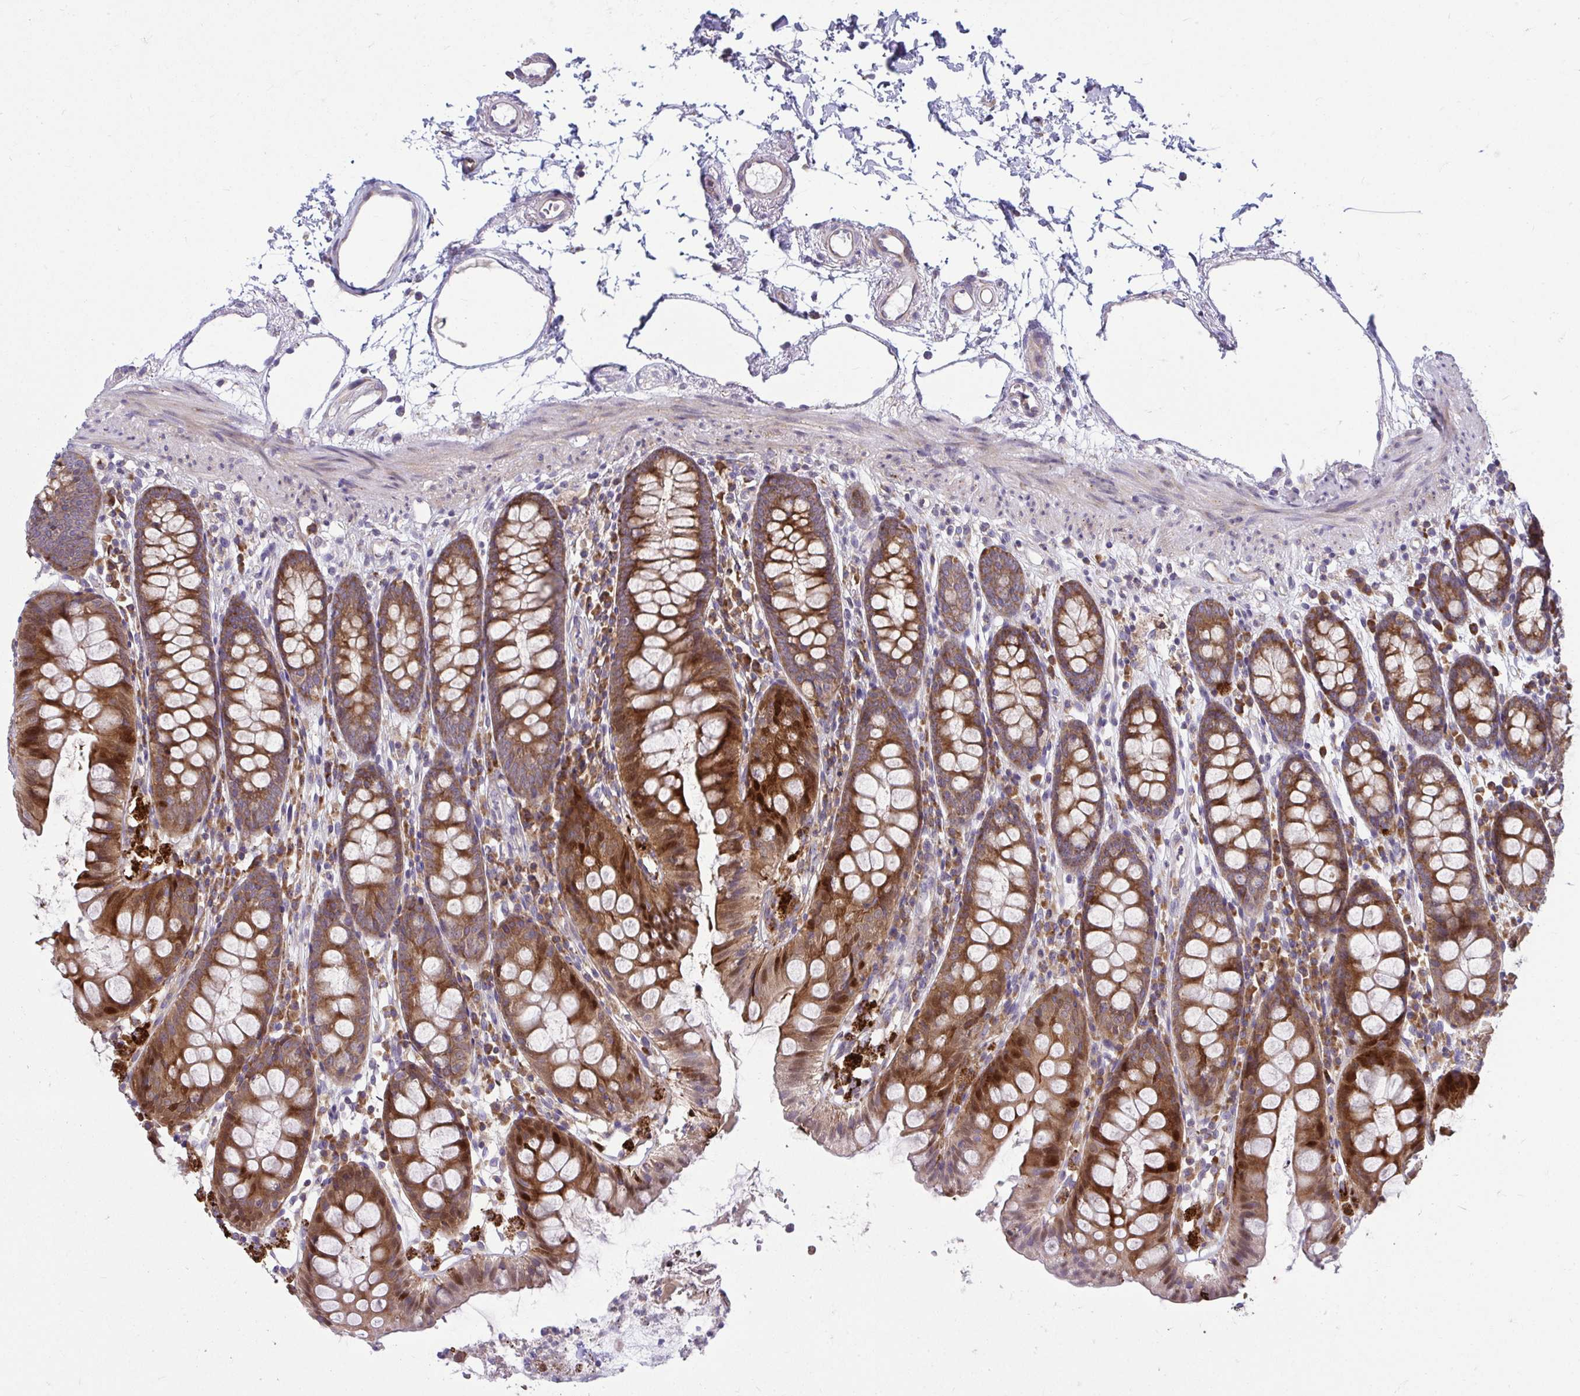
{"staining": {"intensity": "weak", "quantity": "<25%", "location": "cytoplasmic/membranous"}, "tissue": "colon", "cell_type": "Endothelial cells", "image_type": "normal", "snomed": [{"axis": "morphology", "description": "Normal tissue, NOS"}, {"axis": "topography", "description": "Colon"}], "caption": "IHC histopathology image of normal colon: human colon stained with DAB reveals no significant protein positivity in endothelial cells.", "gene": "GFPT2", "patient": {"sex": "female", "age": 84}}